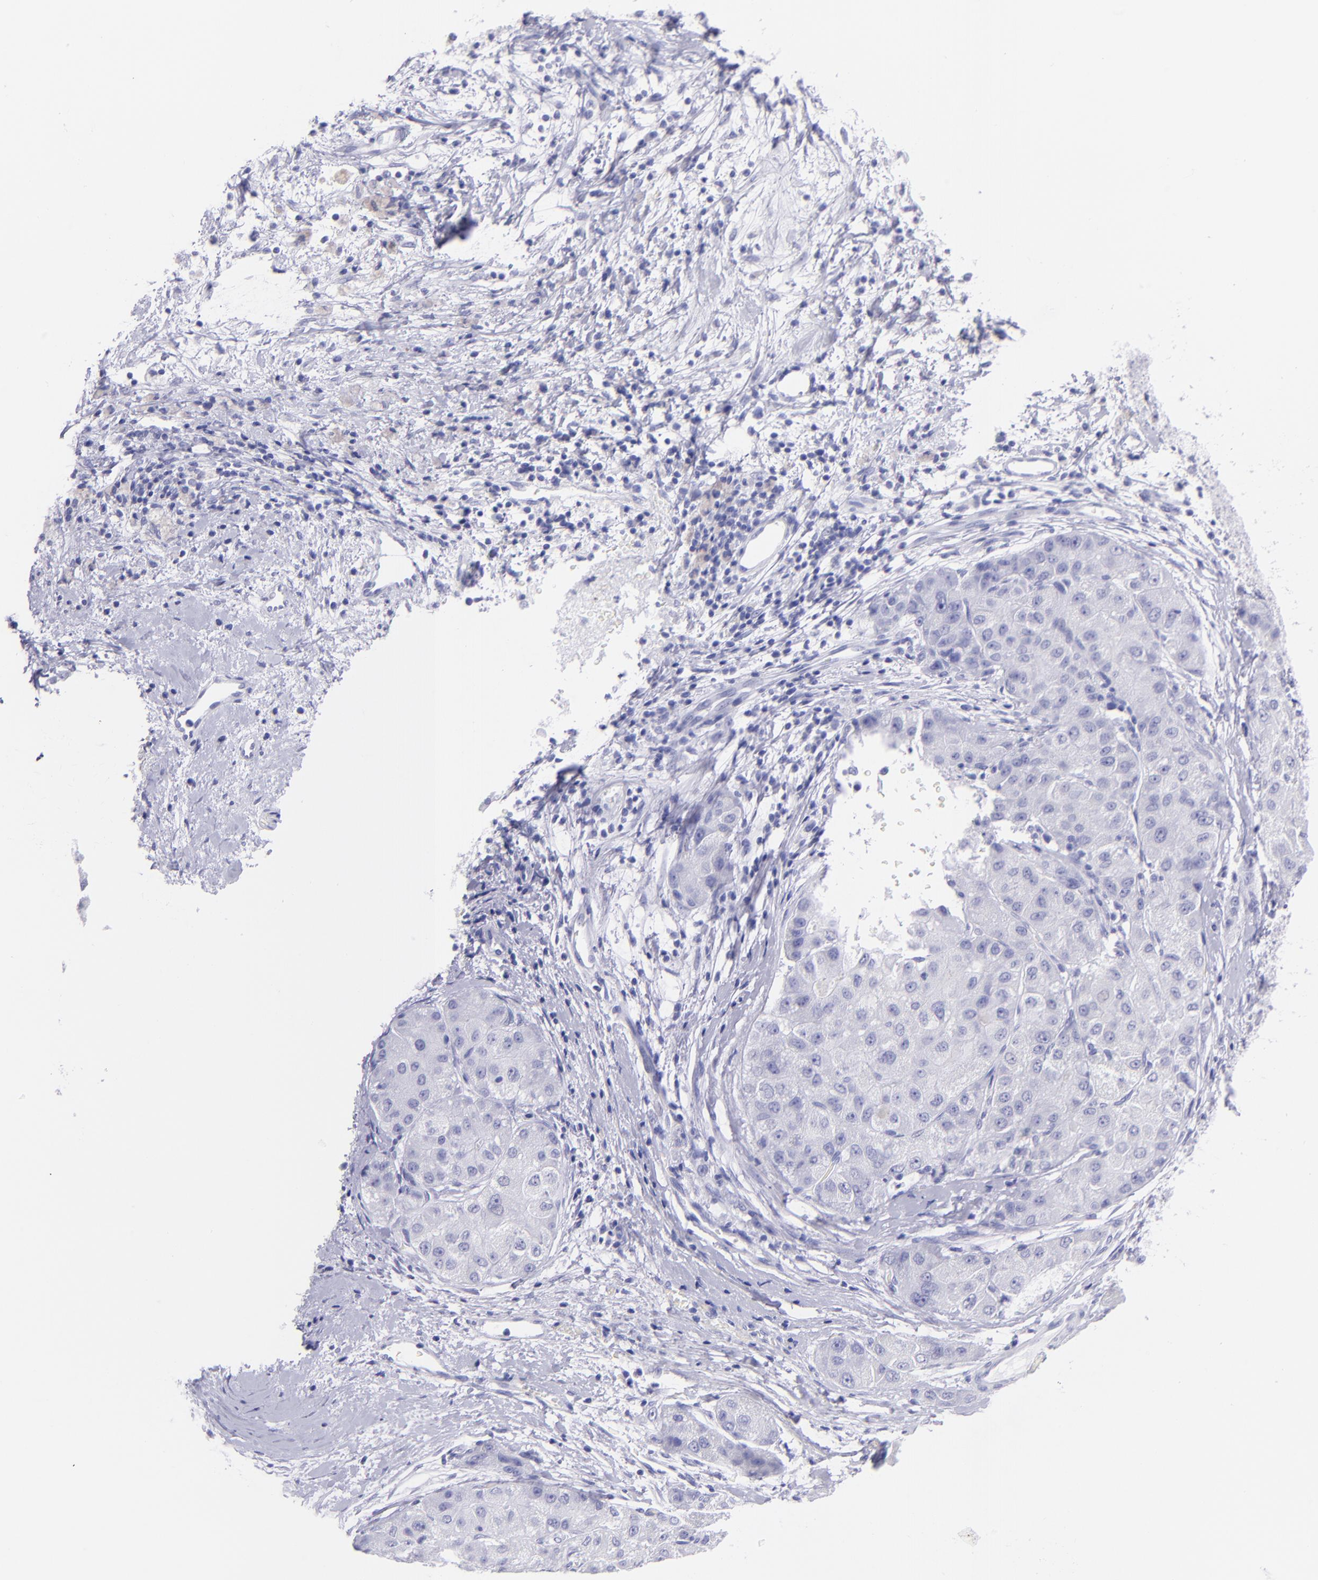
{"staining": {"intensity": "negative", "quantity": "none", "location": "none"}, "tissue": "liver cancer", "cell_type": "Tumor cells", "image_type": "cancer", "snomed": [{"axis": "morphology", "description": "Carcinoma, Hepatocellular, NOS"}, {"axis": "topography", "description": "Liver"}], "caption": "Tumor cells are negative for protein expression in human liver hepatocellular carcinoma.", "gene": "PIP", "patient": {"sex": "male", "age": 80}}